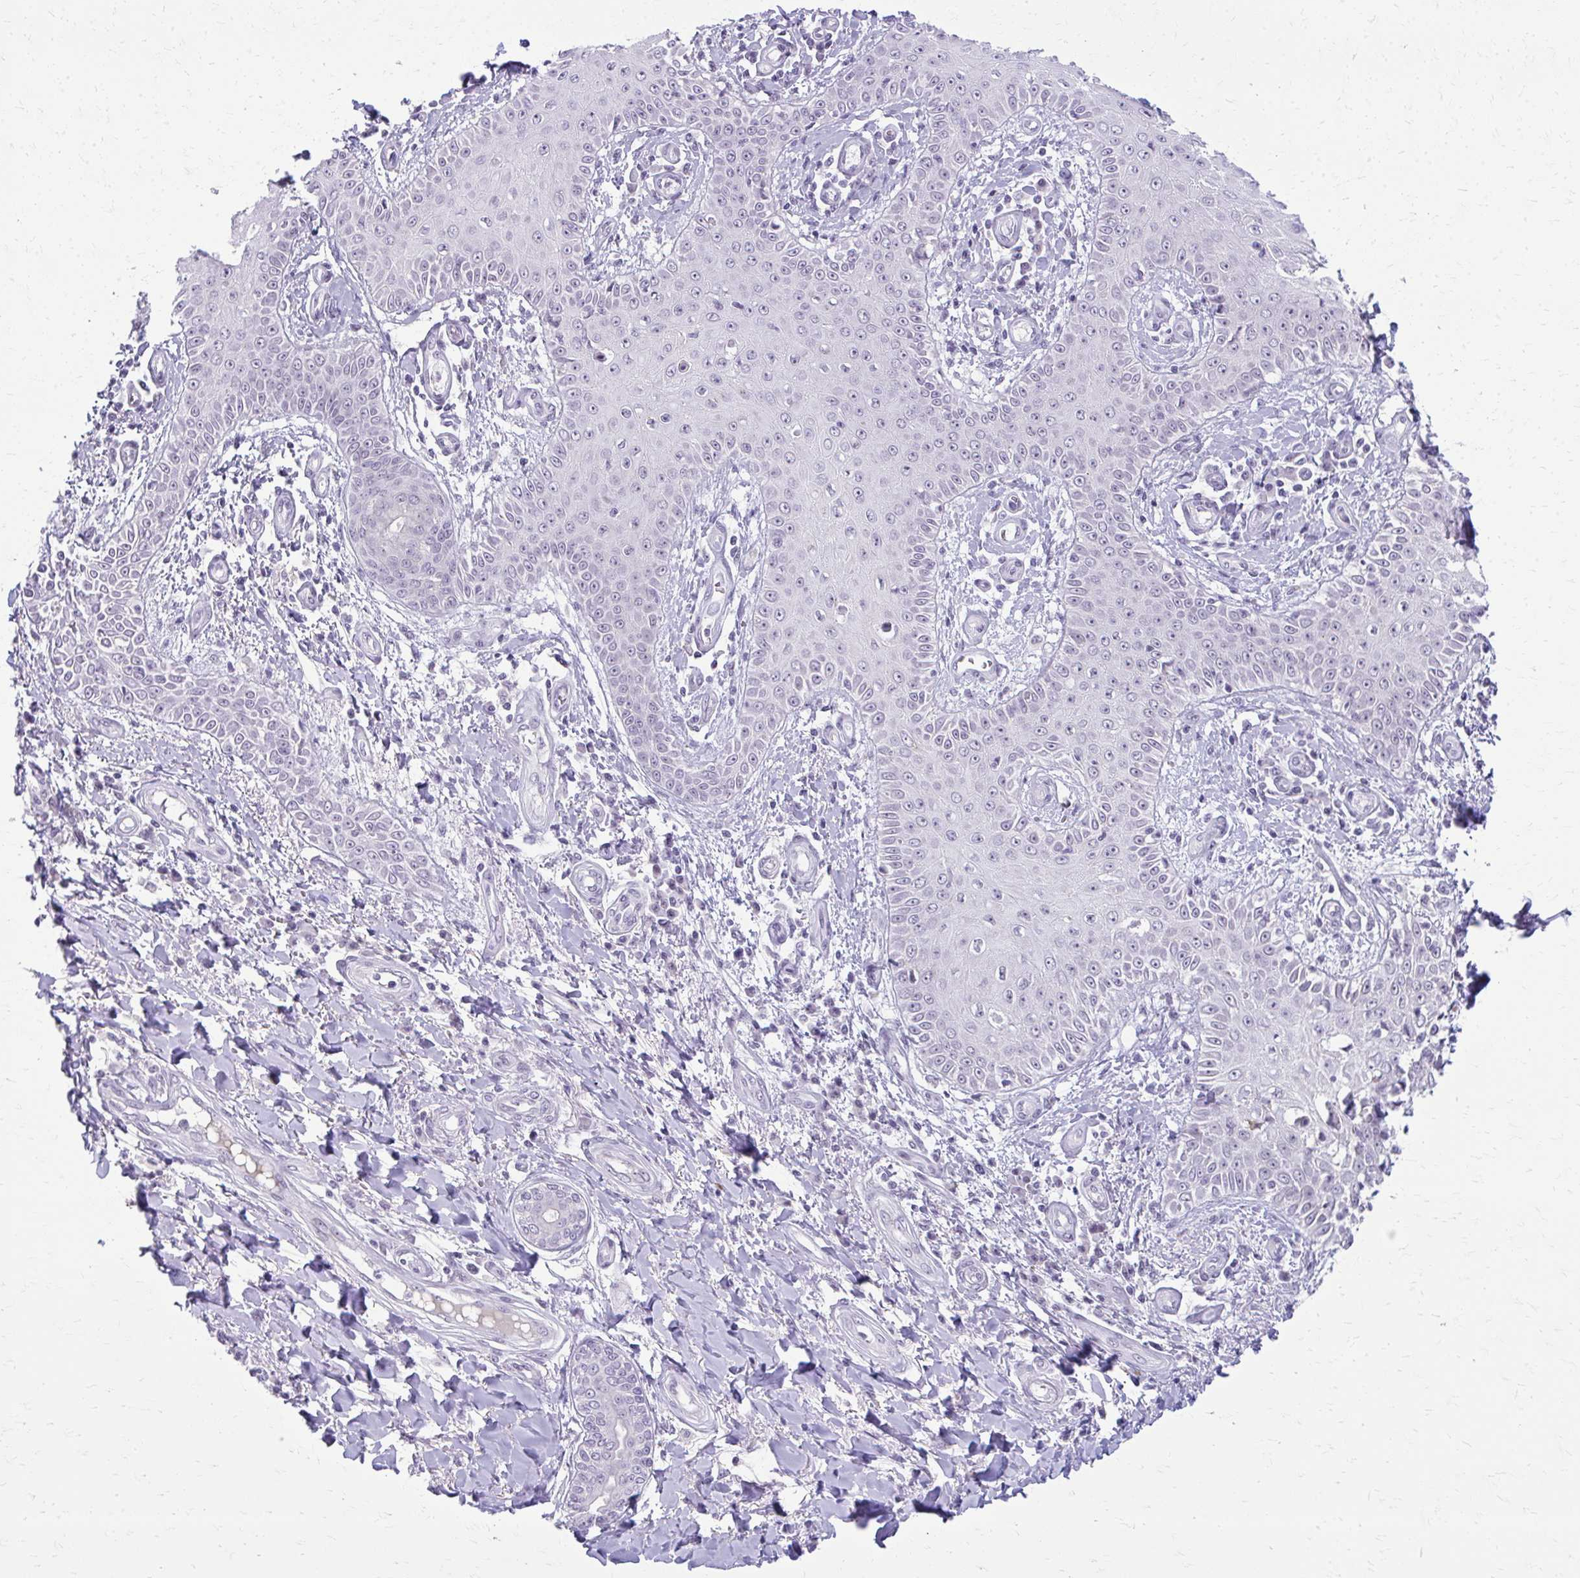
{"staining": {"intensity": "negative", "quantity": "none", "location": "none"}, "tissue": "skin cancer", "cell_type": "Tumor cells", "image_type": "cancer", "snomed": [{"axis": "morphology", "description": "Squamous cell carcinoma, NOS"}, {"axis": "topography", "description": "Skin"}], "caption": "DAB (3,3'-diaminobenzidine) immunohistochemical staining of human squamous cell carcinoma (skin) demonstrates no significant positivity in tumor cells.", "gene": "MAF1", "patient": {"sex": "male", "age": 70}}